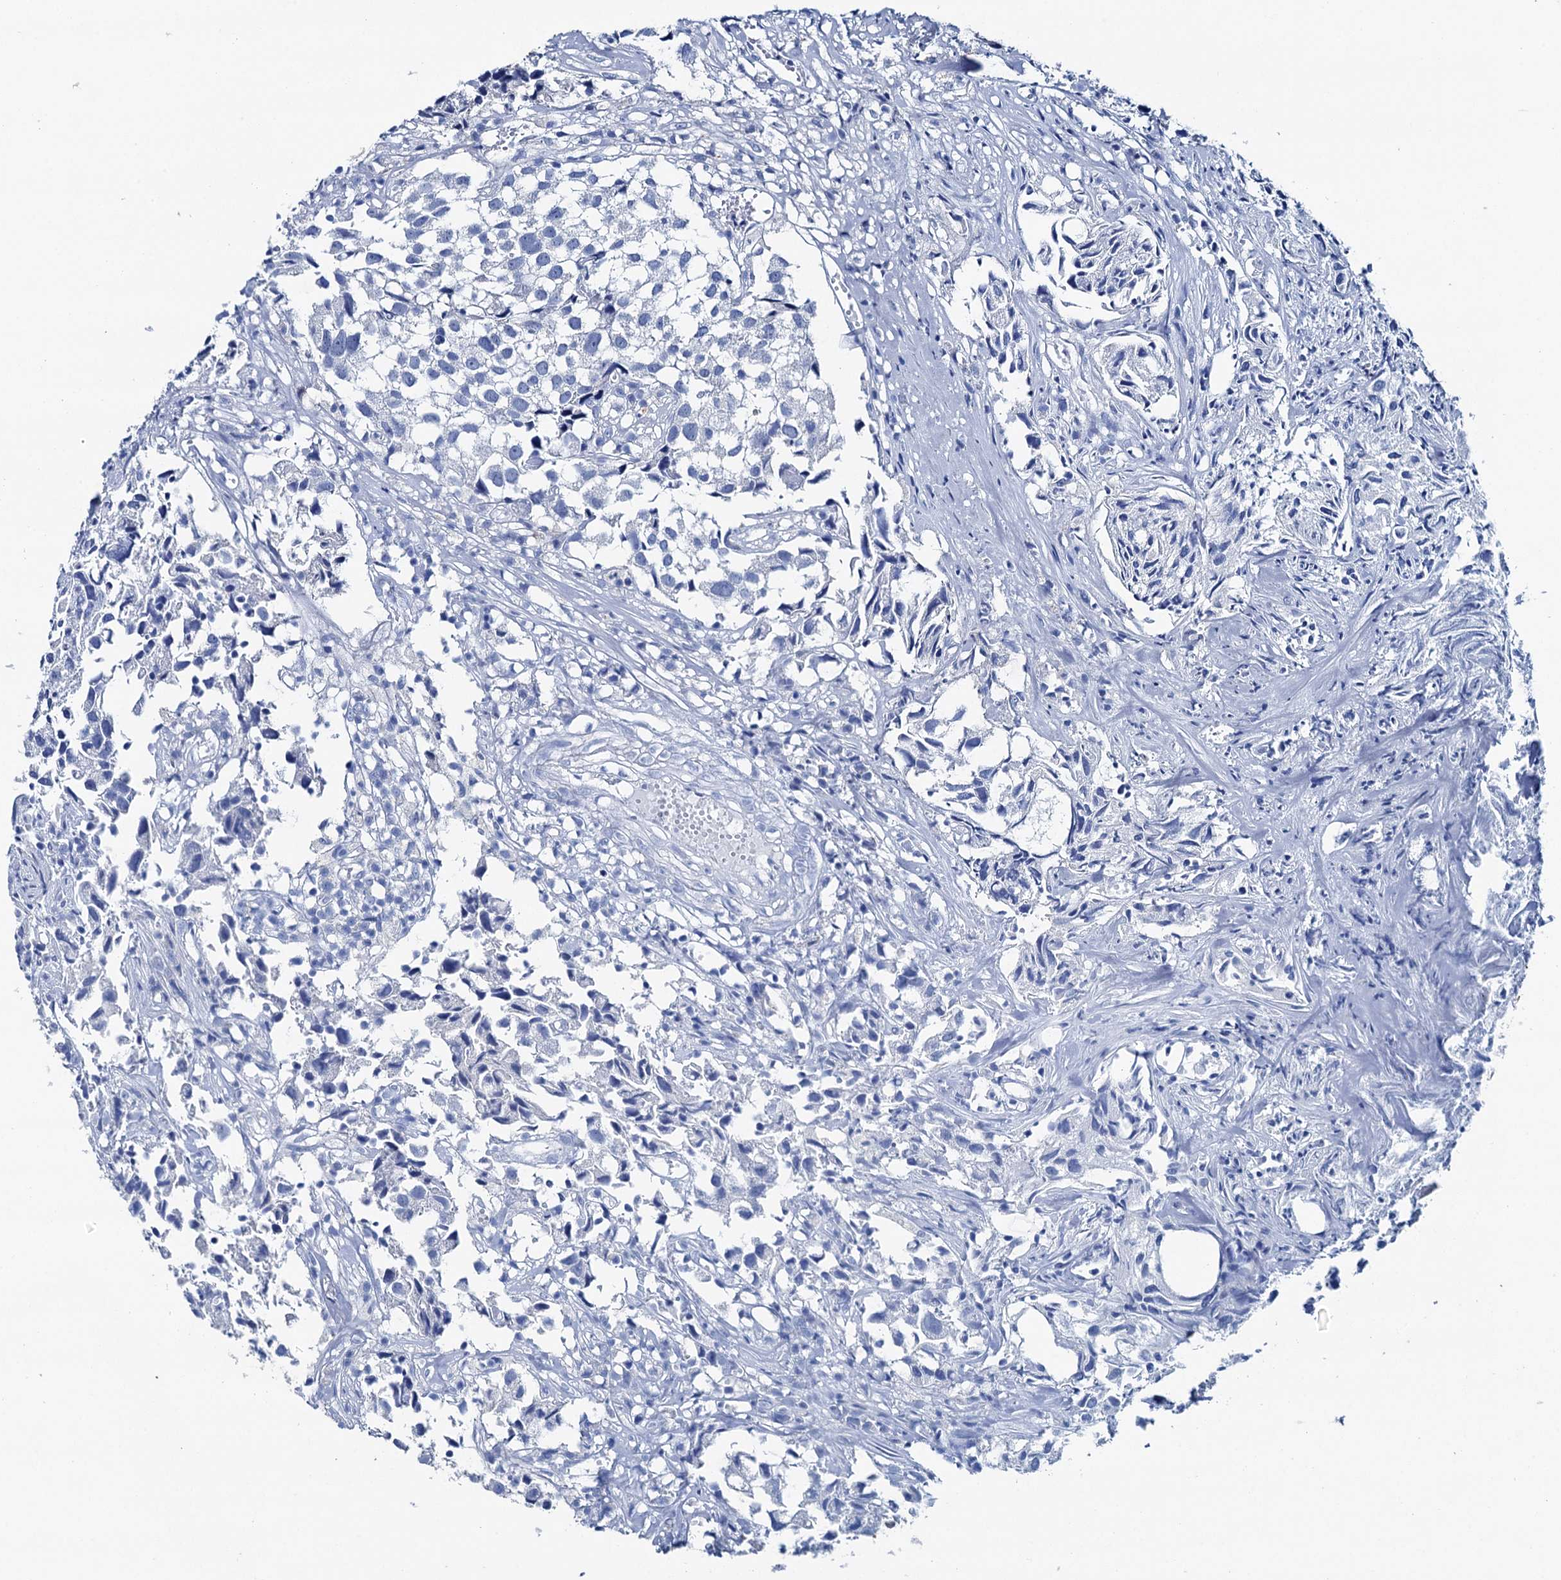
{"staining": {"intensity": "negative", "quantity": "none", "location": "none"}, "tissue": "urothelial cancer", "cell_type": "Tumor cells", "image_type": "cancer", "snomed": [{"axis": "morphology", "description": "Urothelial carcinoma, High grade"}, {"axis": "topography", "description": "Urinary bladder"}], "caption": "Tumor cells are negative for brown protein staining in high-grade urothelial carcinoma.", "gene": "BRINP1", "patient": {"sex": "female", "age": 75}}